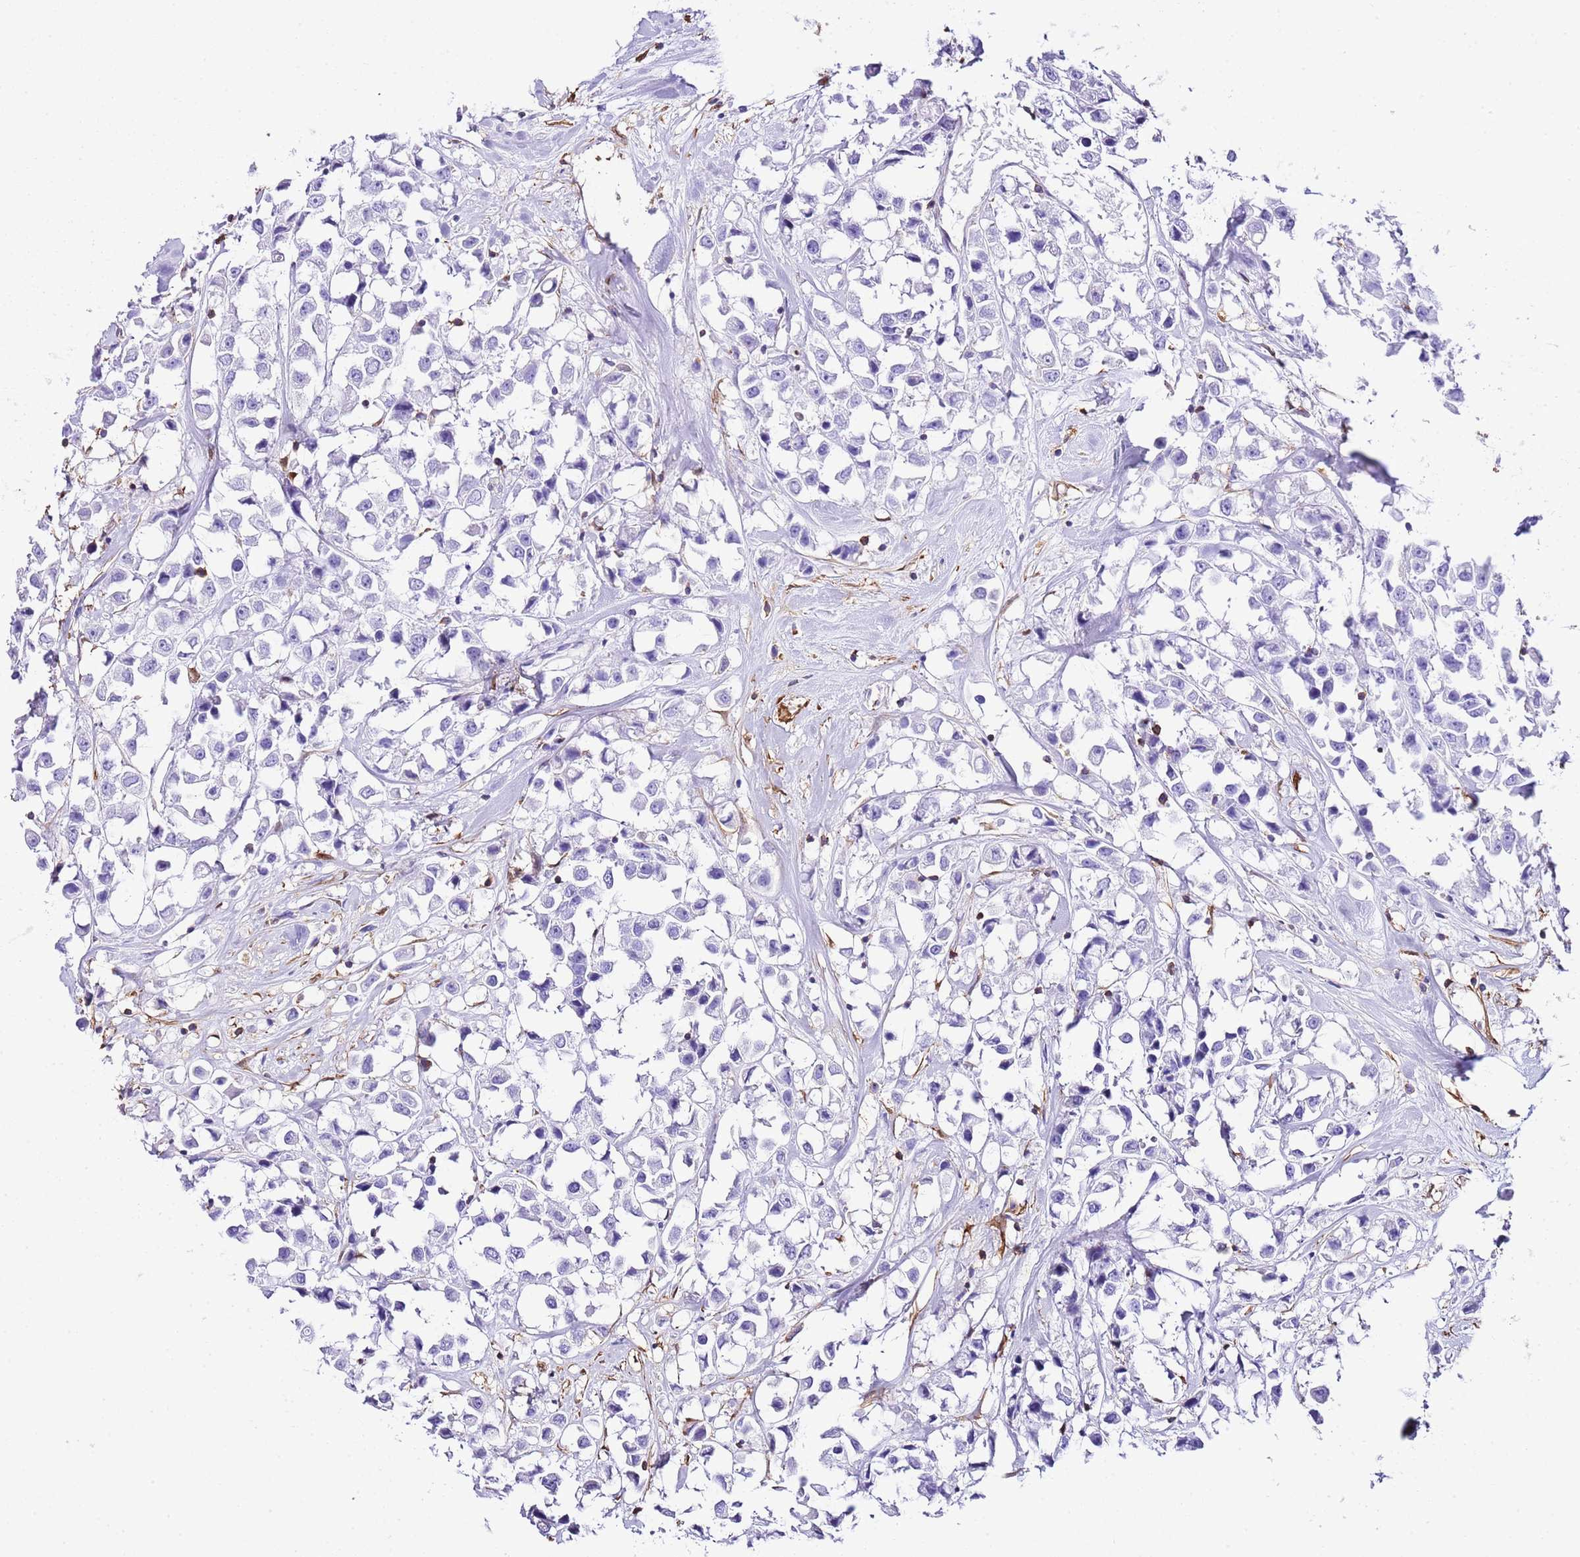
{"staining": {"intensity": "negative", "quantity": "none", "location": "none"}, "tissue": "breast cancer", "cell_type": "Tumor cells", "image_type": "cancer", "snomed": [{"axis": "morphology", "description": "Duct carcinoma"}, {"axis": "topography", "description": "Breast"}], "caption": "Immunohistochemical staining of human breast cancer (infiltrating ductal carcinoma) exhibits no significant expression in tumor cells.", "gene": "CNN2", "patient": {"sex": "female", "age": 61}}